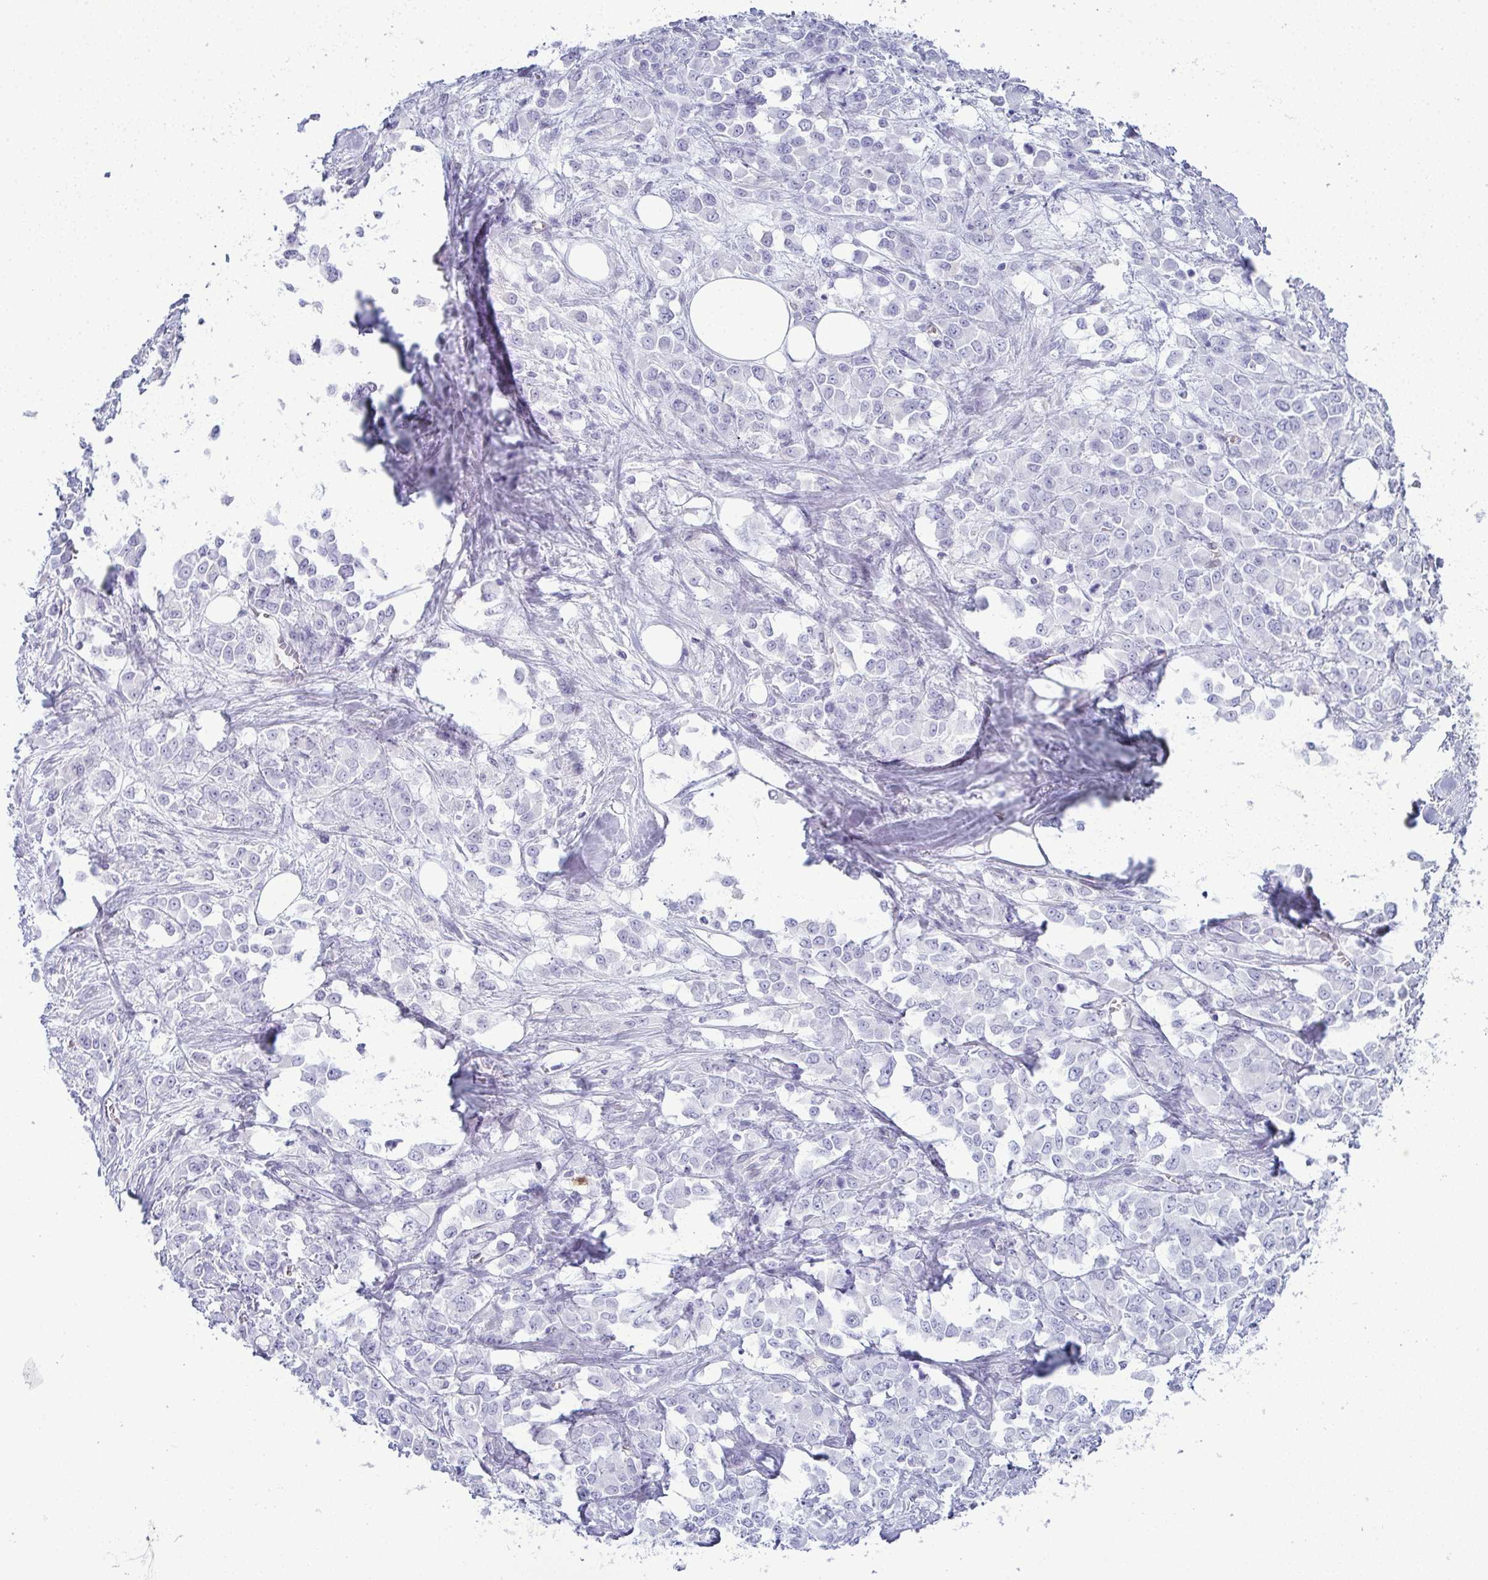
{"staining": {"intensity": "negative", "quantity": "none", "location": "none"}, "tissue": "stomach cancer", "cell_type": "Tumor cells", "image_type": "cancer", "snomed": [{"axis": "morphology", "description": "Adenocarcinoma, NOS"}, {"axis": "topography", "description": "Stomach"}], "caption": "Histopathology image shows no significant protein expression in tumor cells of stomach cancer.", "gene": "CDA", "patient": {"sex": "female", "age": 76}}